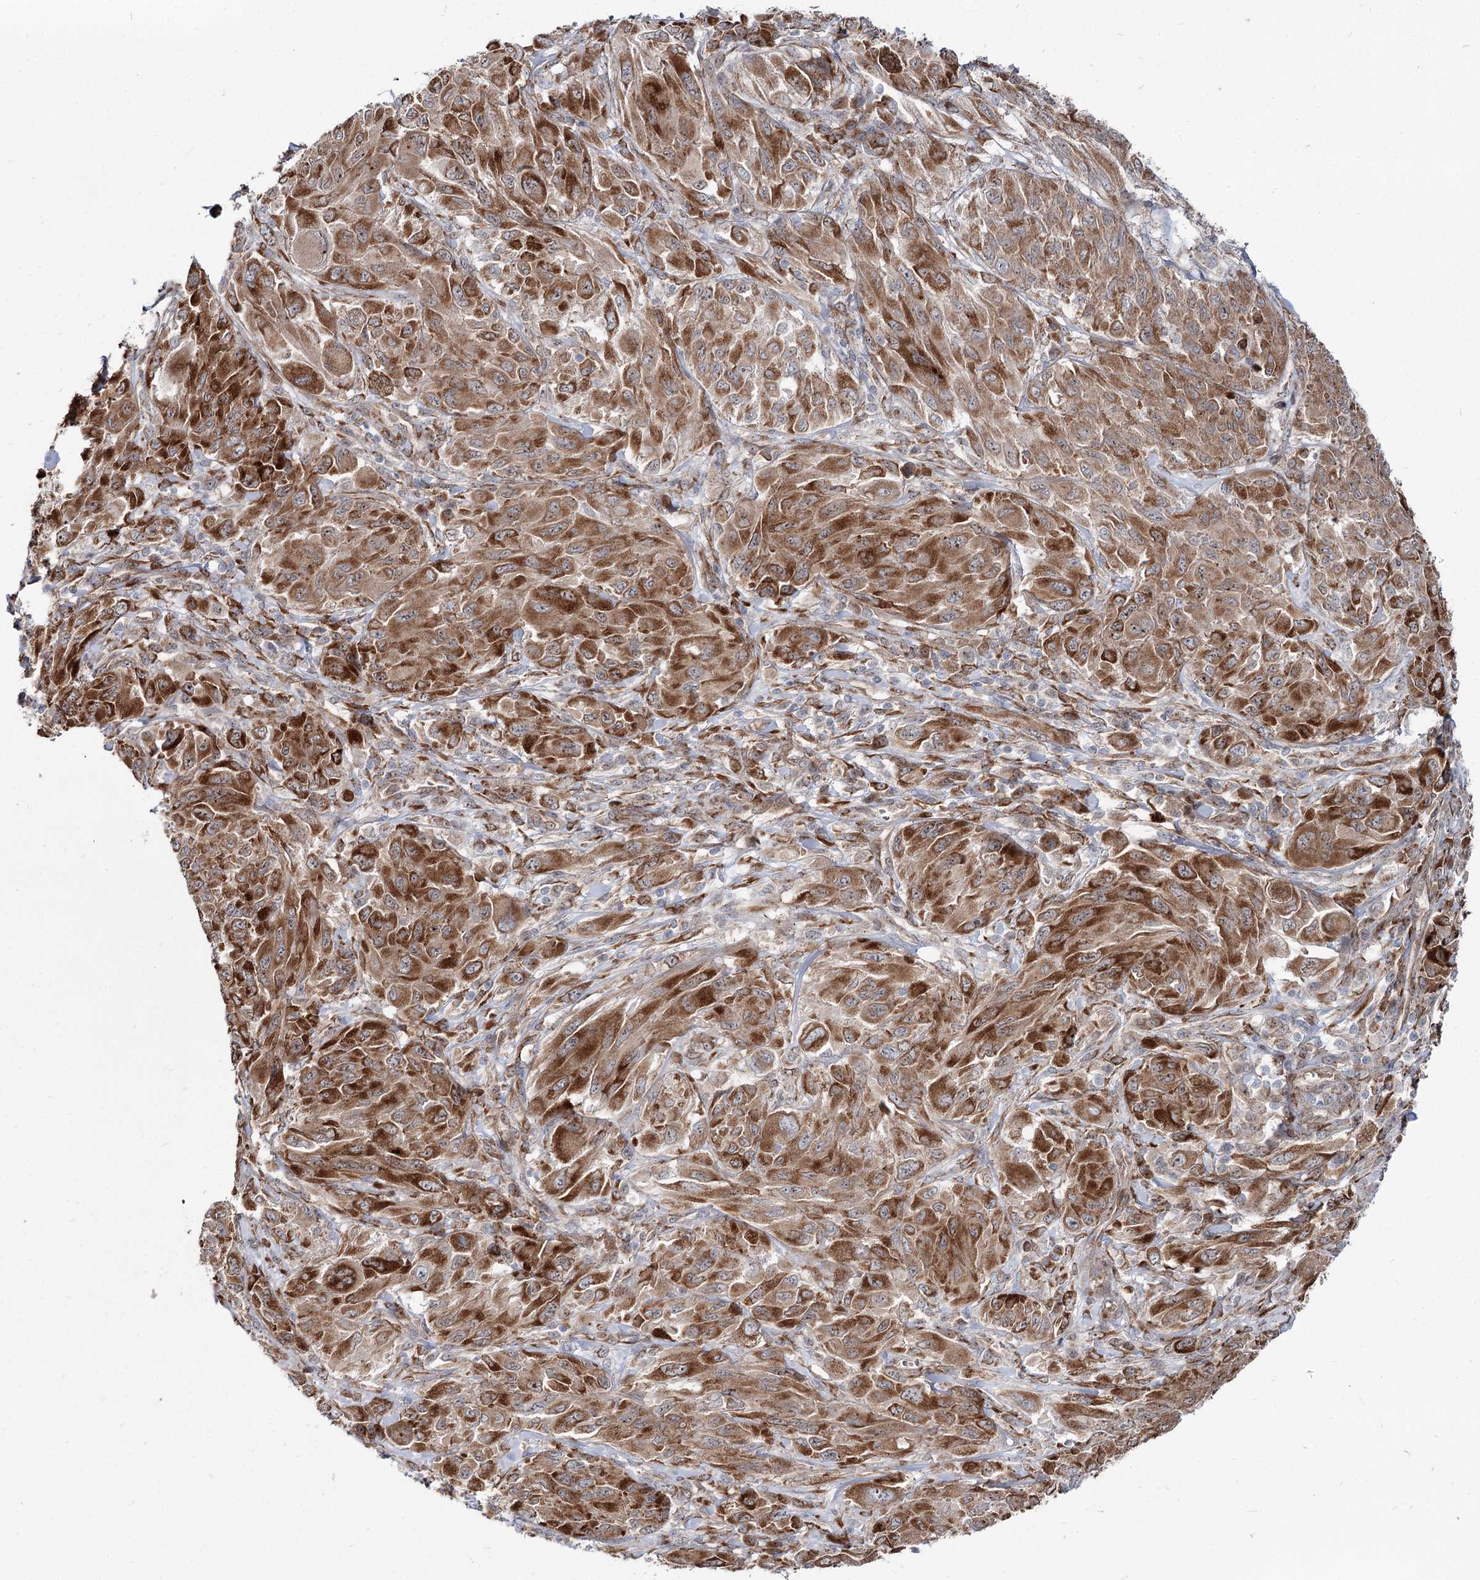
{"staining": {"intensity": "strong", "quantity": ">75%", "location": "cytoplasmic/membranous"}, "tissue": "melanoma", "cell_type": "Tumor cells", "image_type": "cancer", "snomed": [{"axis": "morphology", "description": "Malignant melanoma, NOS"}, {"axis": "topography", "description": "Skin"}], "caption": "High-power microscopy captured an immunohistochemistry (IHC) photomicrograph of melanoma, revealing strong cytoplasmic/membranous positivity in about >75% of tumor cells. (DAB IHC with brightfield microscopy, high magnification).", "gene": "SPART", "patient": {"sex": "female", "age": 91}}